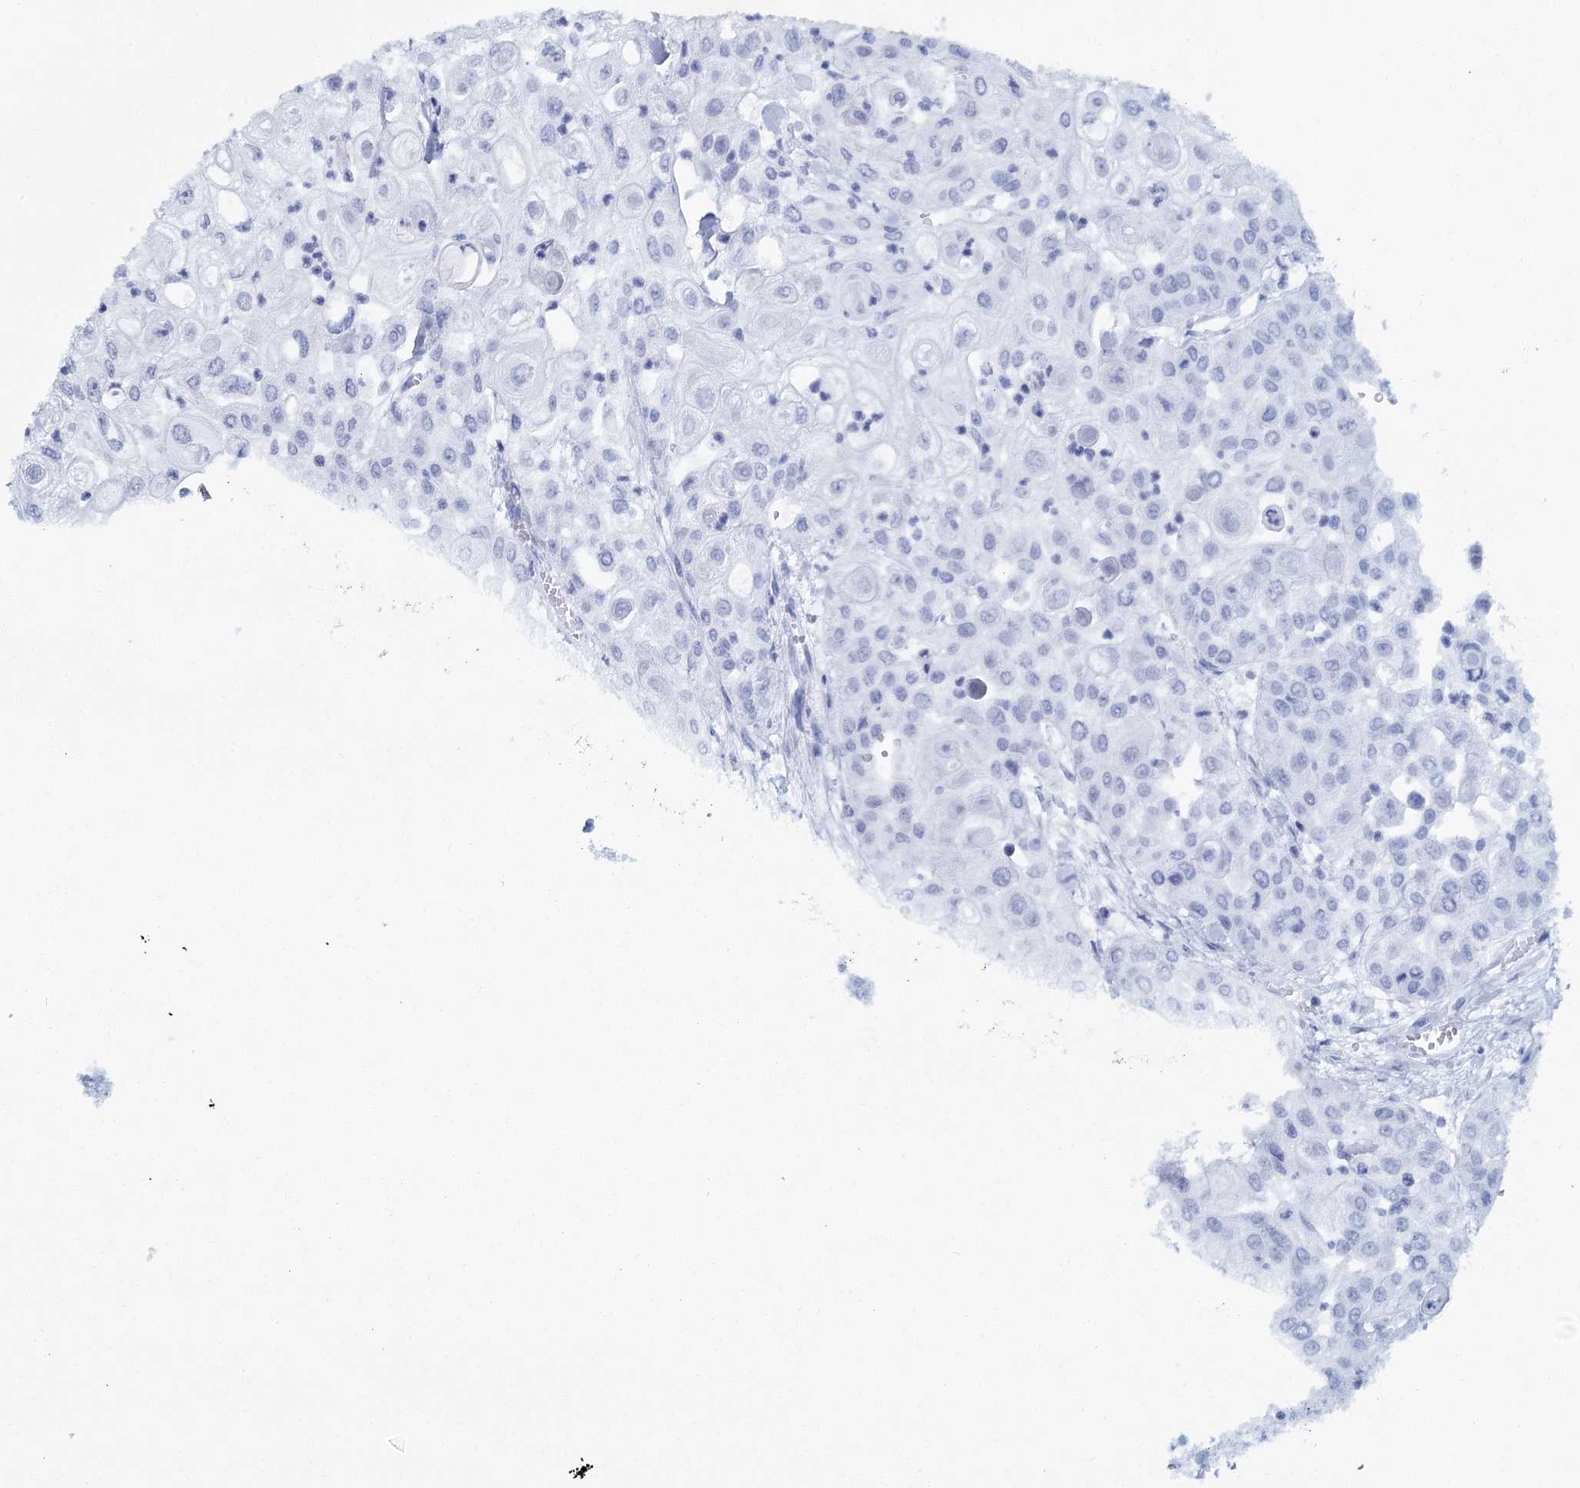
{"staining": {"intensity": "negative", "quantity": "none", "location": "none"}, "tissue": "urothelial cancer", "cell_type": "Tumor cells", "image_type": "cancer", "snomed": [{"axis": "morphology", "description": "Urothelial carcinoma, High grade"}, {"axis": "topography", "description": "Urinary bladder"}], "caption": "Immunohistochemical staining of human urothelial cancer displays no significant staining in tumor cells.", "gene": "MYG1", "patient": {"sex": "female", "age": 79}}